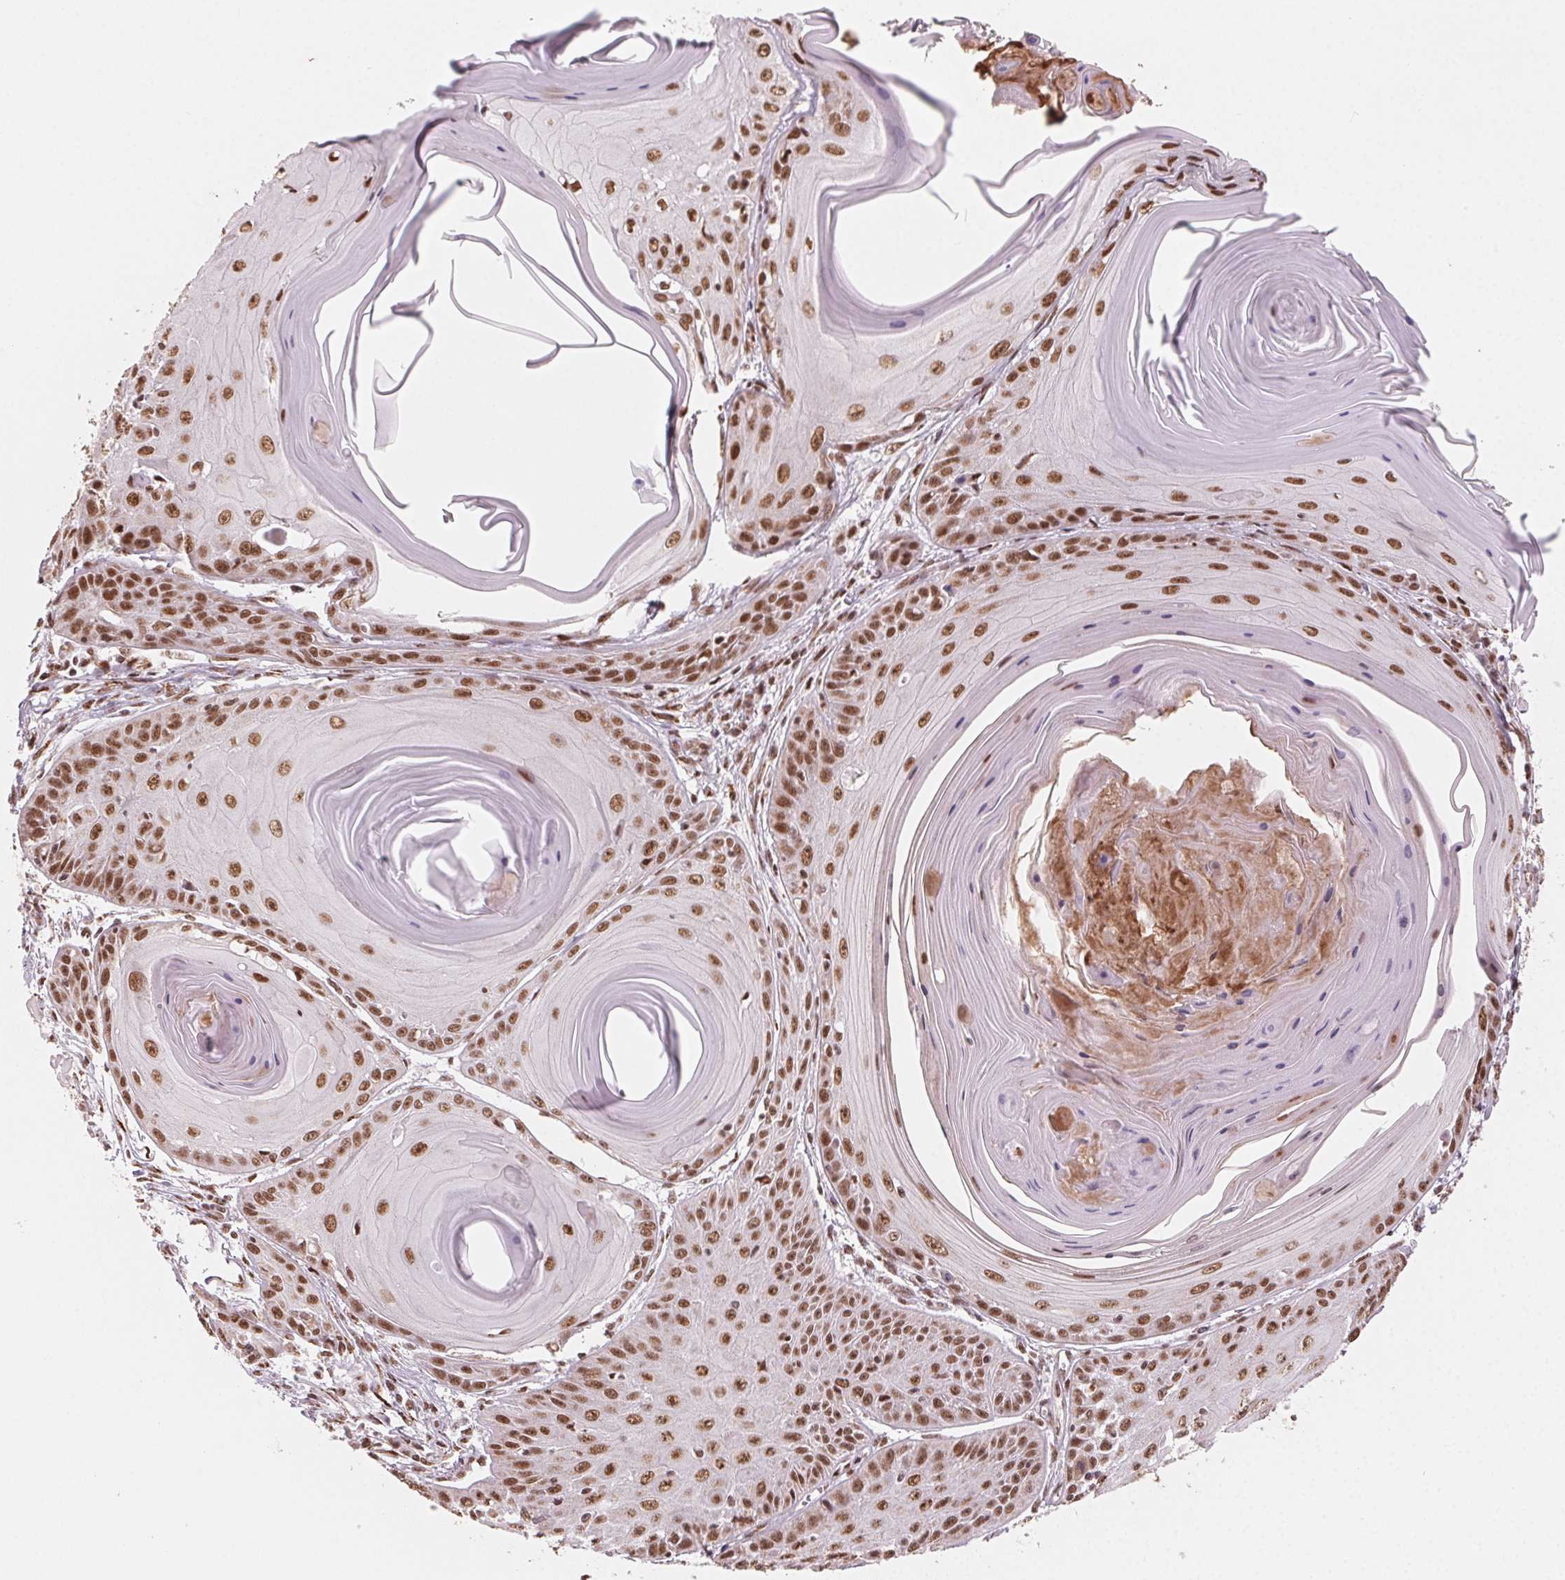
{"staining": {"intensity": "moderate", "quantity": ">75%", "location": "nuclear"}, "tissue": "skin cancer", "cell_type": "Tumor cells", "image_type": "cancer", "snomed": [{"axis": "morphology", "description": "Squamous cell carcinoma, NOS"}, {"axis": "topography", "description": "Skin"}, {"axis": "topography", "description": "Vulva"}], "caption": "Immunohistochemistry (IHC) of skin cancer demonstrates medium levels of moderate nuclear positivity in approximately >75% of tumor cells.", "gene": "TOPORS", "patient": {"sex": "female", "age": 85}}